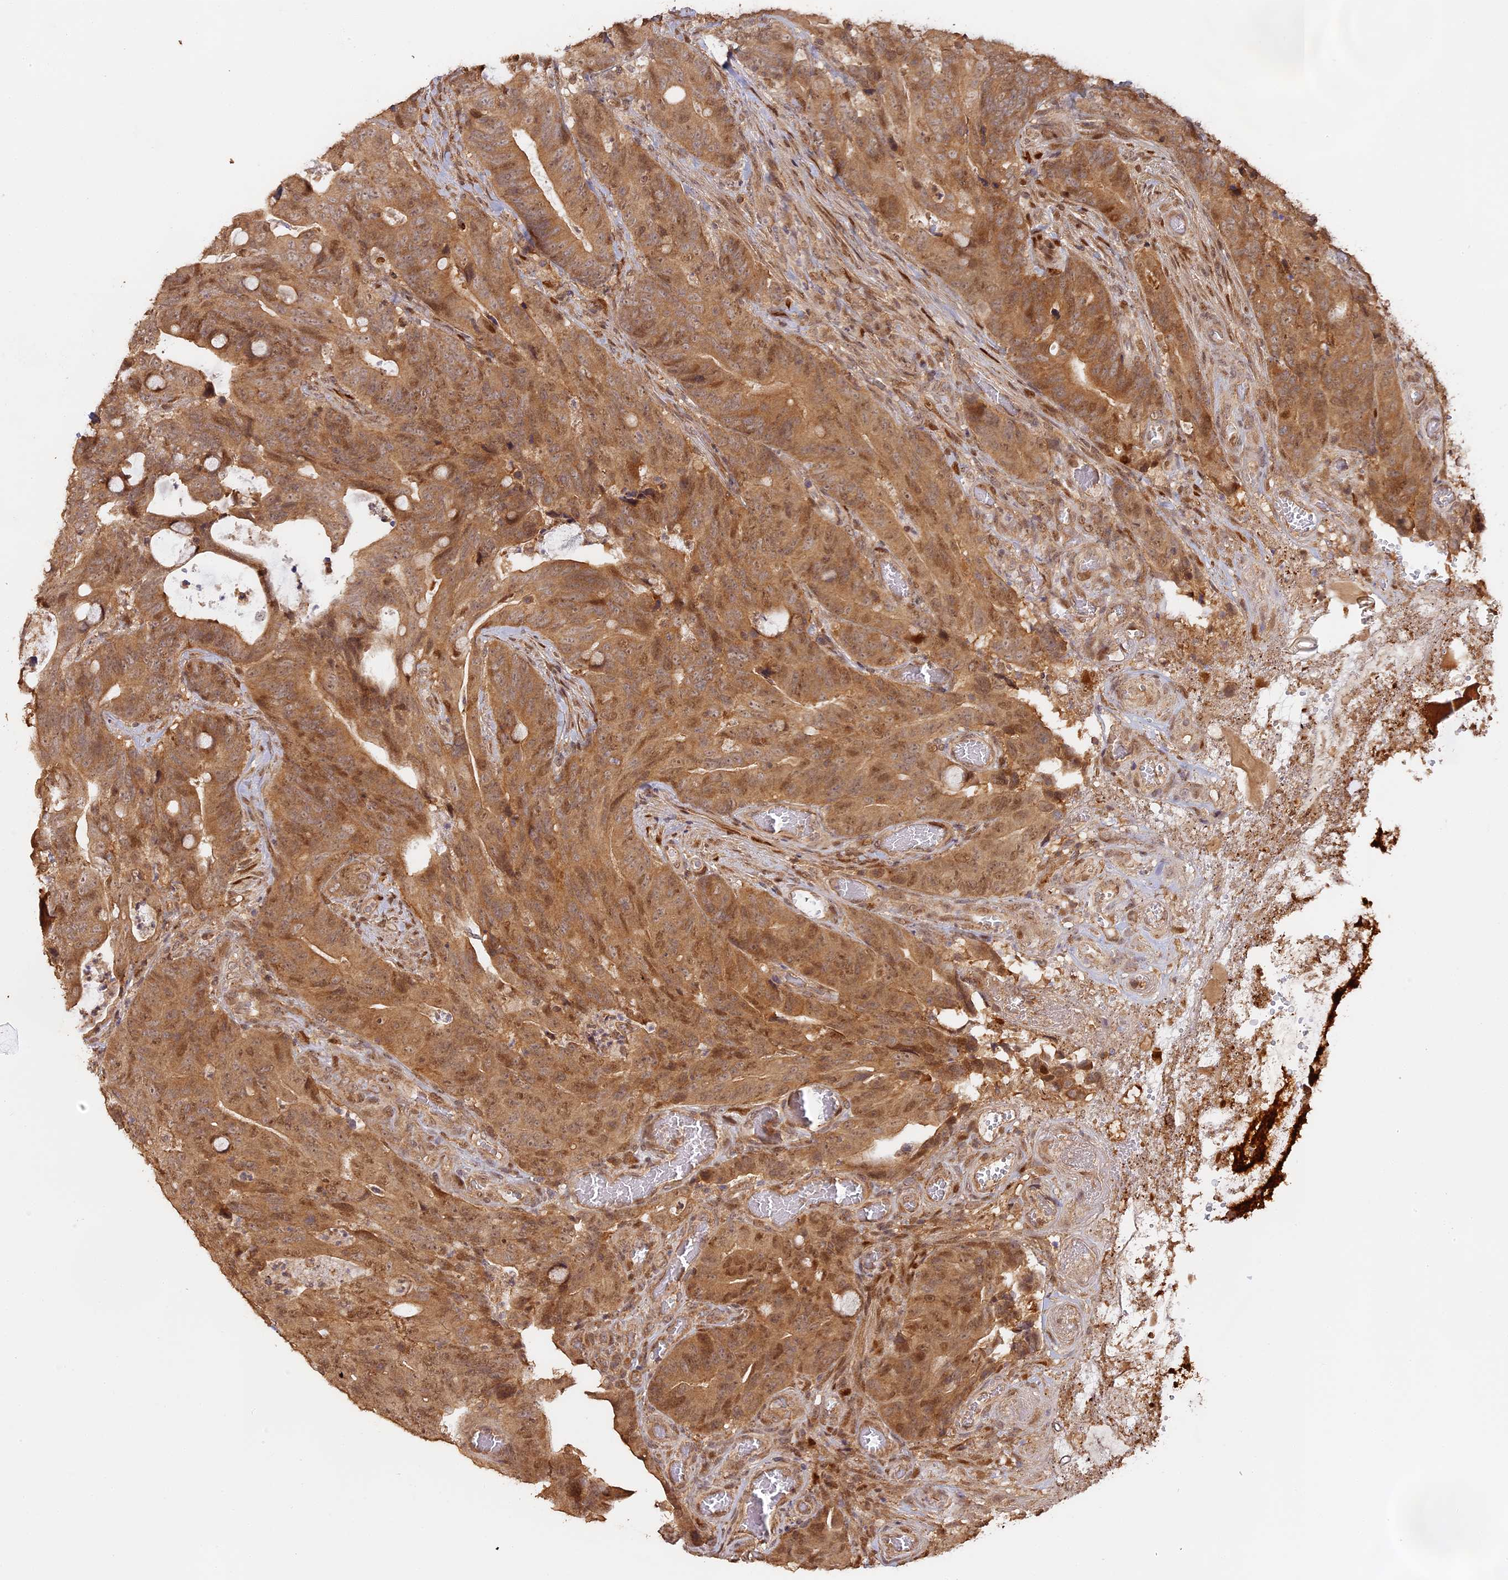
{"staining": {"intensity": "moderate", "quantity": ">75%", "location": "cytoplasmic/membranous,nuclear"}, "tissue": "colorectal cancer", "cell_type": "Tumor cells", "image_type": "cancer", "snomed": [{"axis": "morphology", "description": "Adenocarcinoma, NOS"}, {"axis": "topography", "description": "Colon"}], "caption": "Colorectal cancer (adenocarcinoma) stained for a protein (brown) demonstrates moderate cytoplasmic/membranous and nuclear positive staining in approximately >75% of tumor cells.", "gene": "MYBL2", "patient": {"sex": "female", "age": 82}}